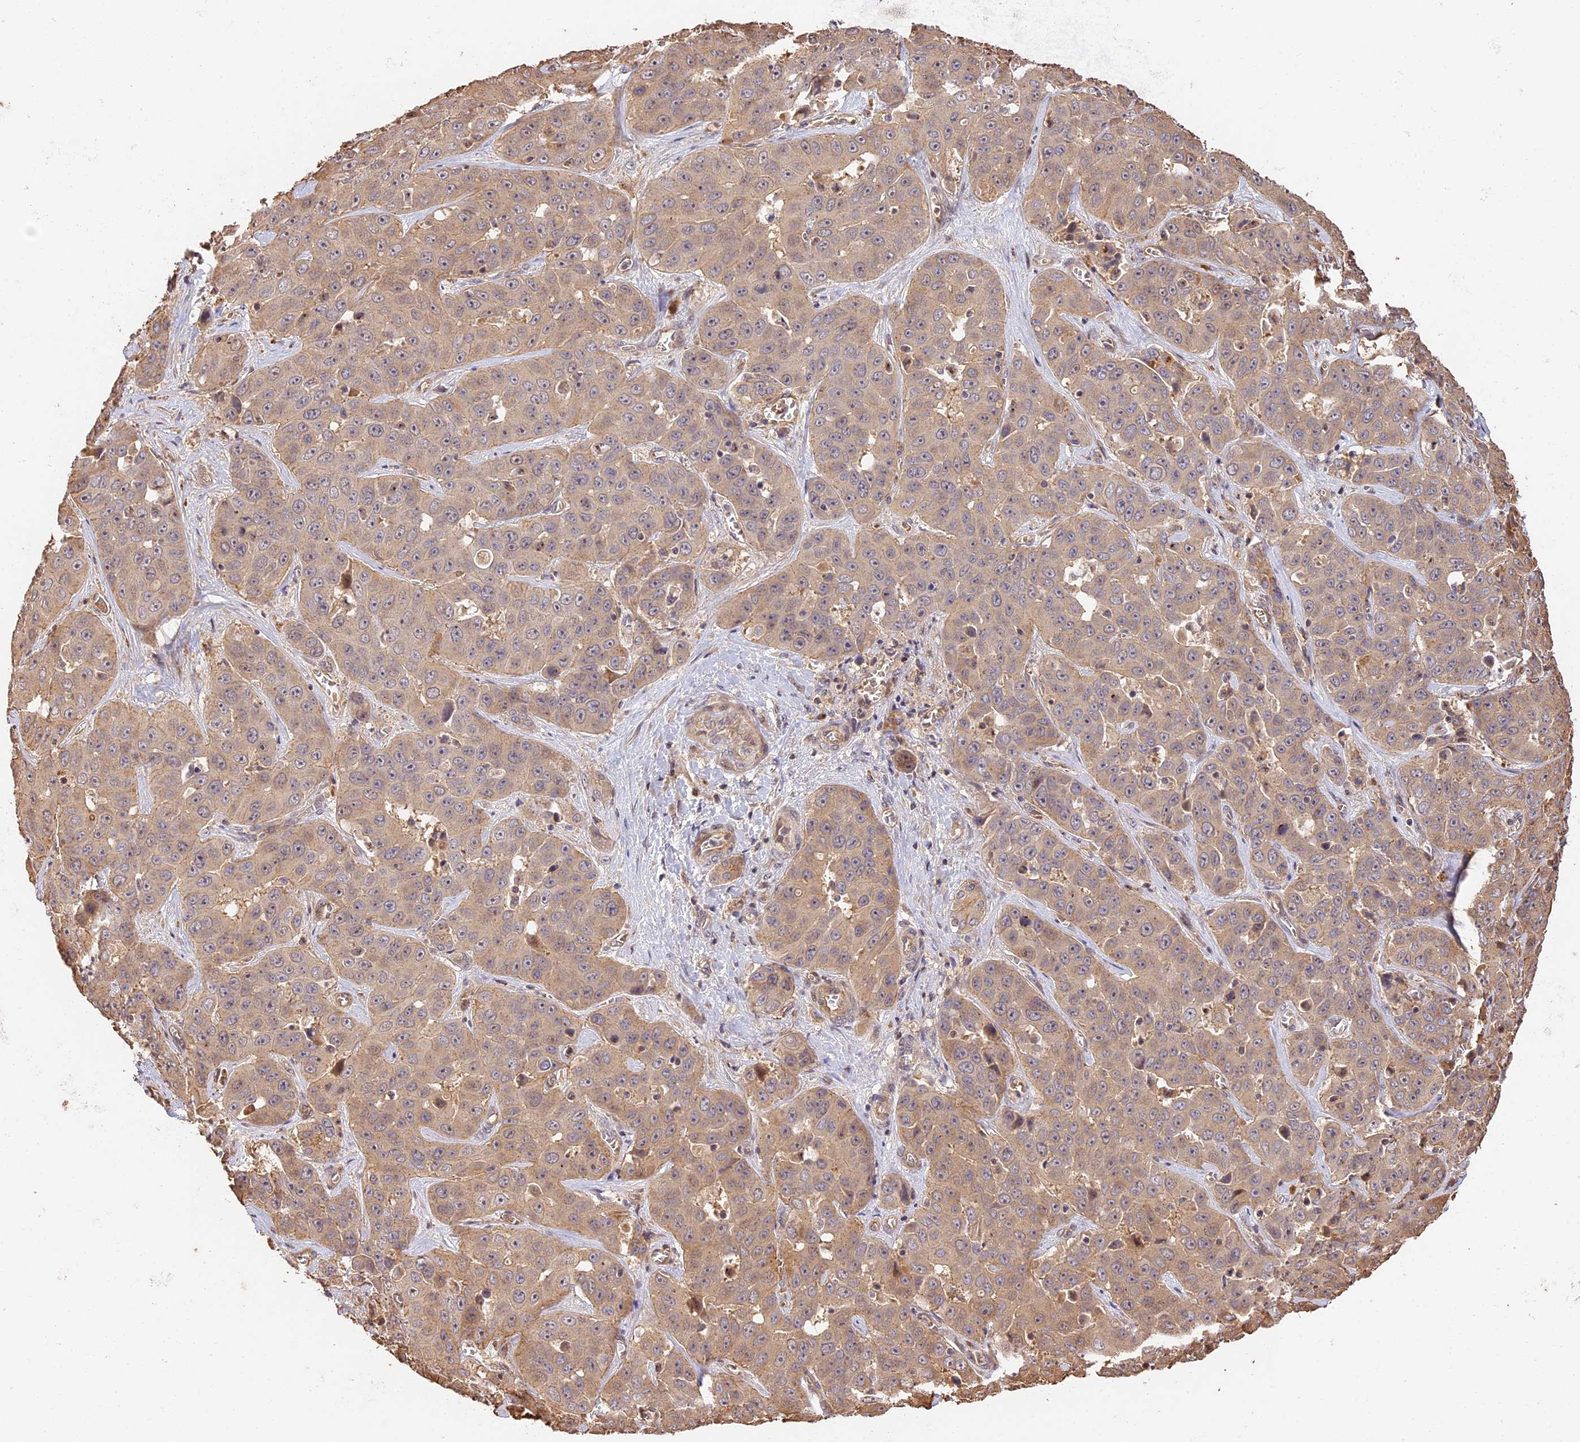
{"staining": {"intensity": "moderate", "quantity": ">75%", "location": "cytoplasmic/membranous"}, "tissue": "liver cancer", "cell_type": "Tumor cells", "image_type": "cancer", "snomed": [{"axis": "morphology", "description": "Cholangiocarcinoma"}, {"axis": "topography", "description": "Liver"}], "caption": "The photomicrograph displays staining of liver cancer (cholangiocarcinoma), revealing moderate cytoplasmic/membranous protein expression (brown color) within tumor cells.", "gene": "PPP1R37", "patient": {"sex": "female", "age": 52}}